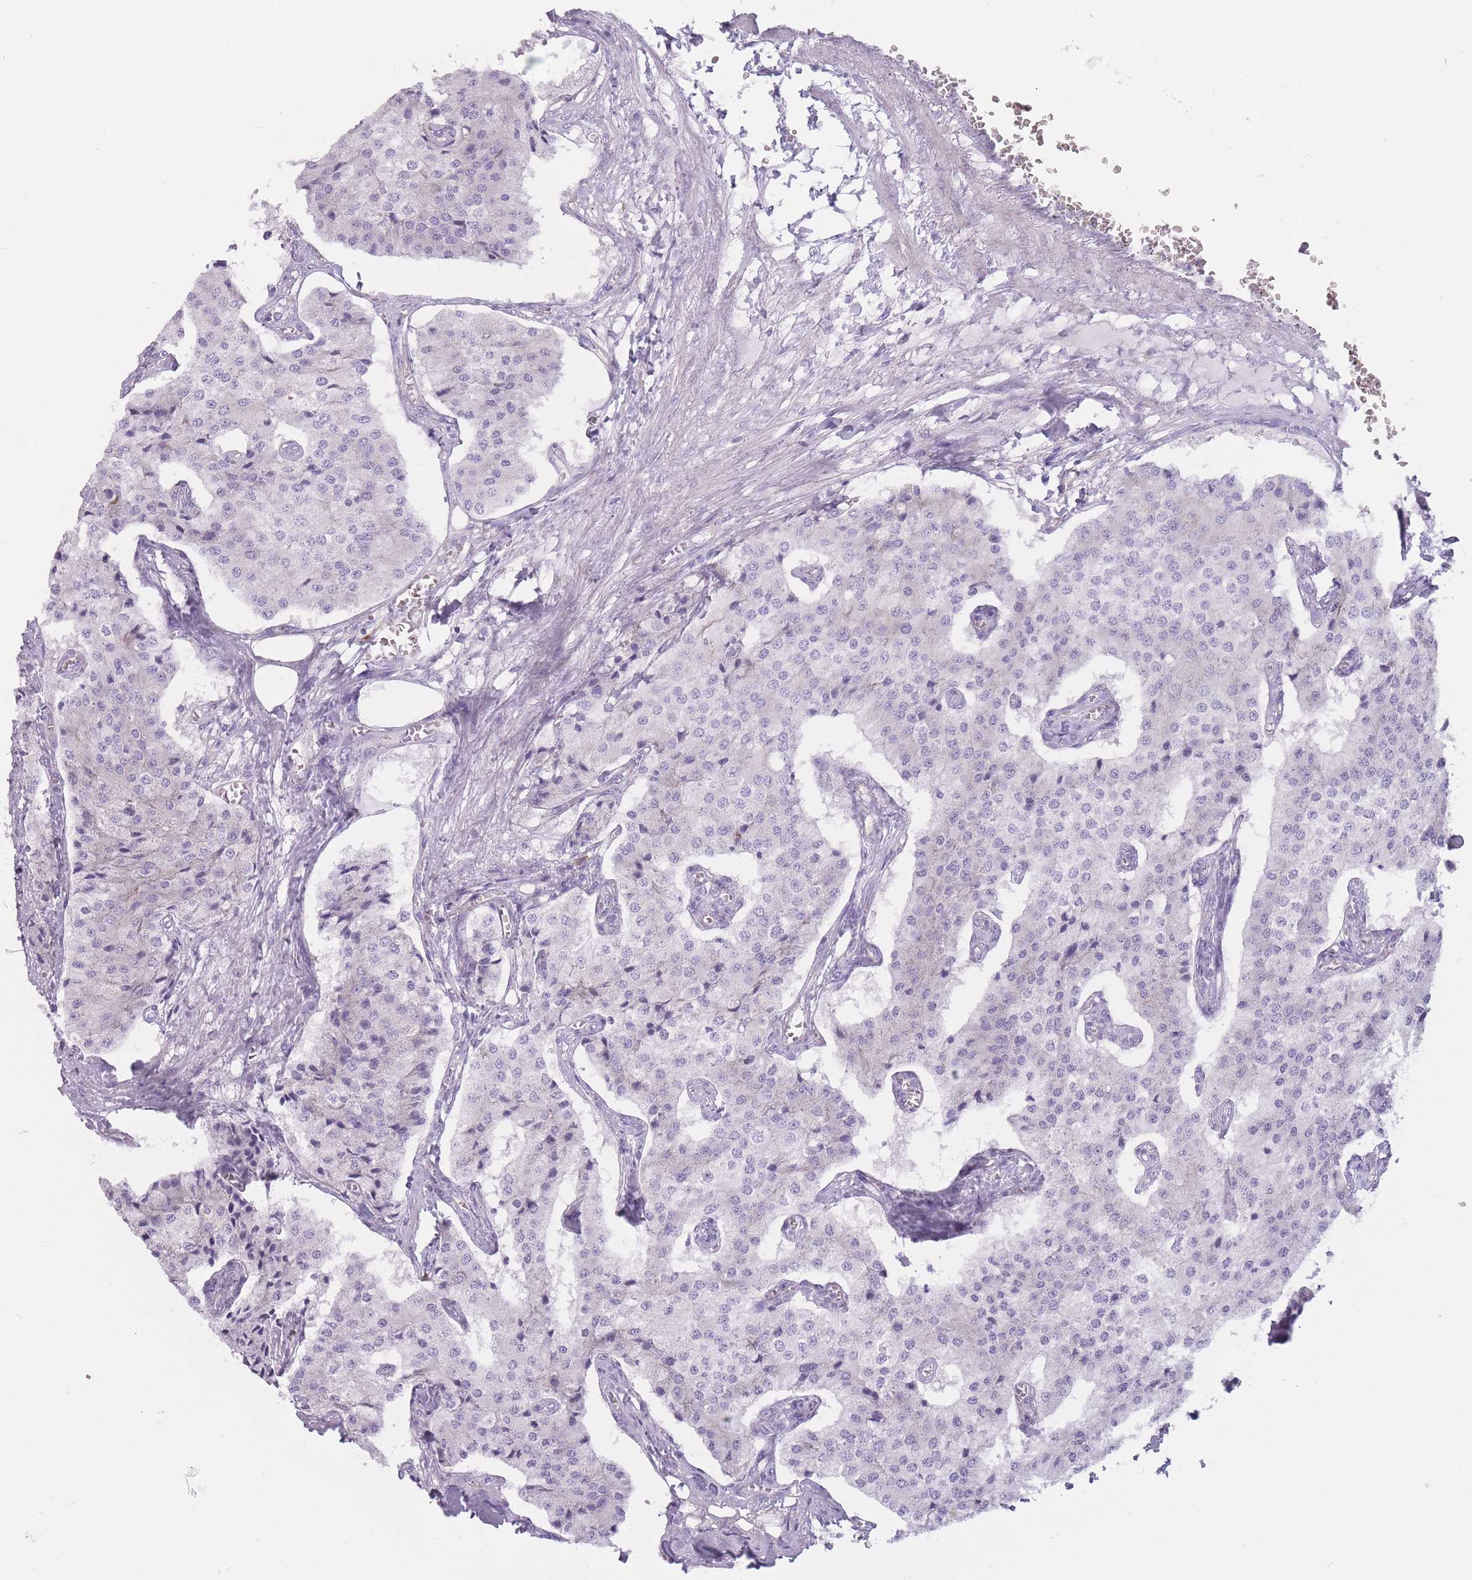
{"staining": {"intensity": "negative", "quantity": "none", "location": "none"}, "tissue": "carcinoid", "cell_type": "Tumor cells", "image_type": "cancer", "snomed": [{"axis": "morphology", "description": "Carcinoid, malignant, NOS"}, {"axis": "topography", "description": "Colon"}], "caption": "Tumor cells are negative for brown protein staining in carcinoid.", "gene": "RPL18", "patient": {"sex": "female", "age": 52}}